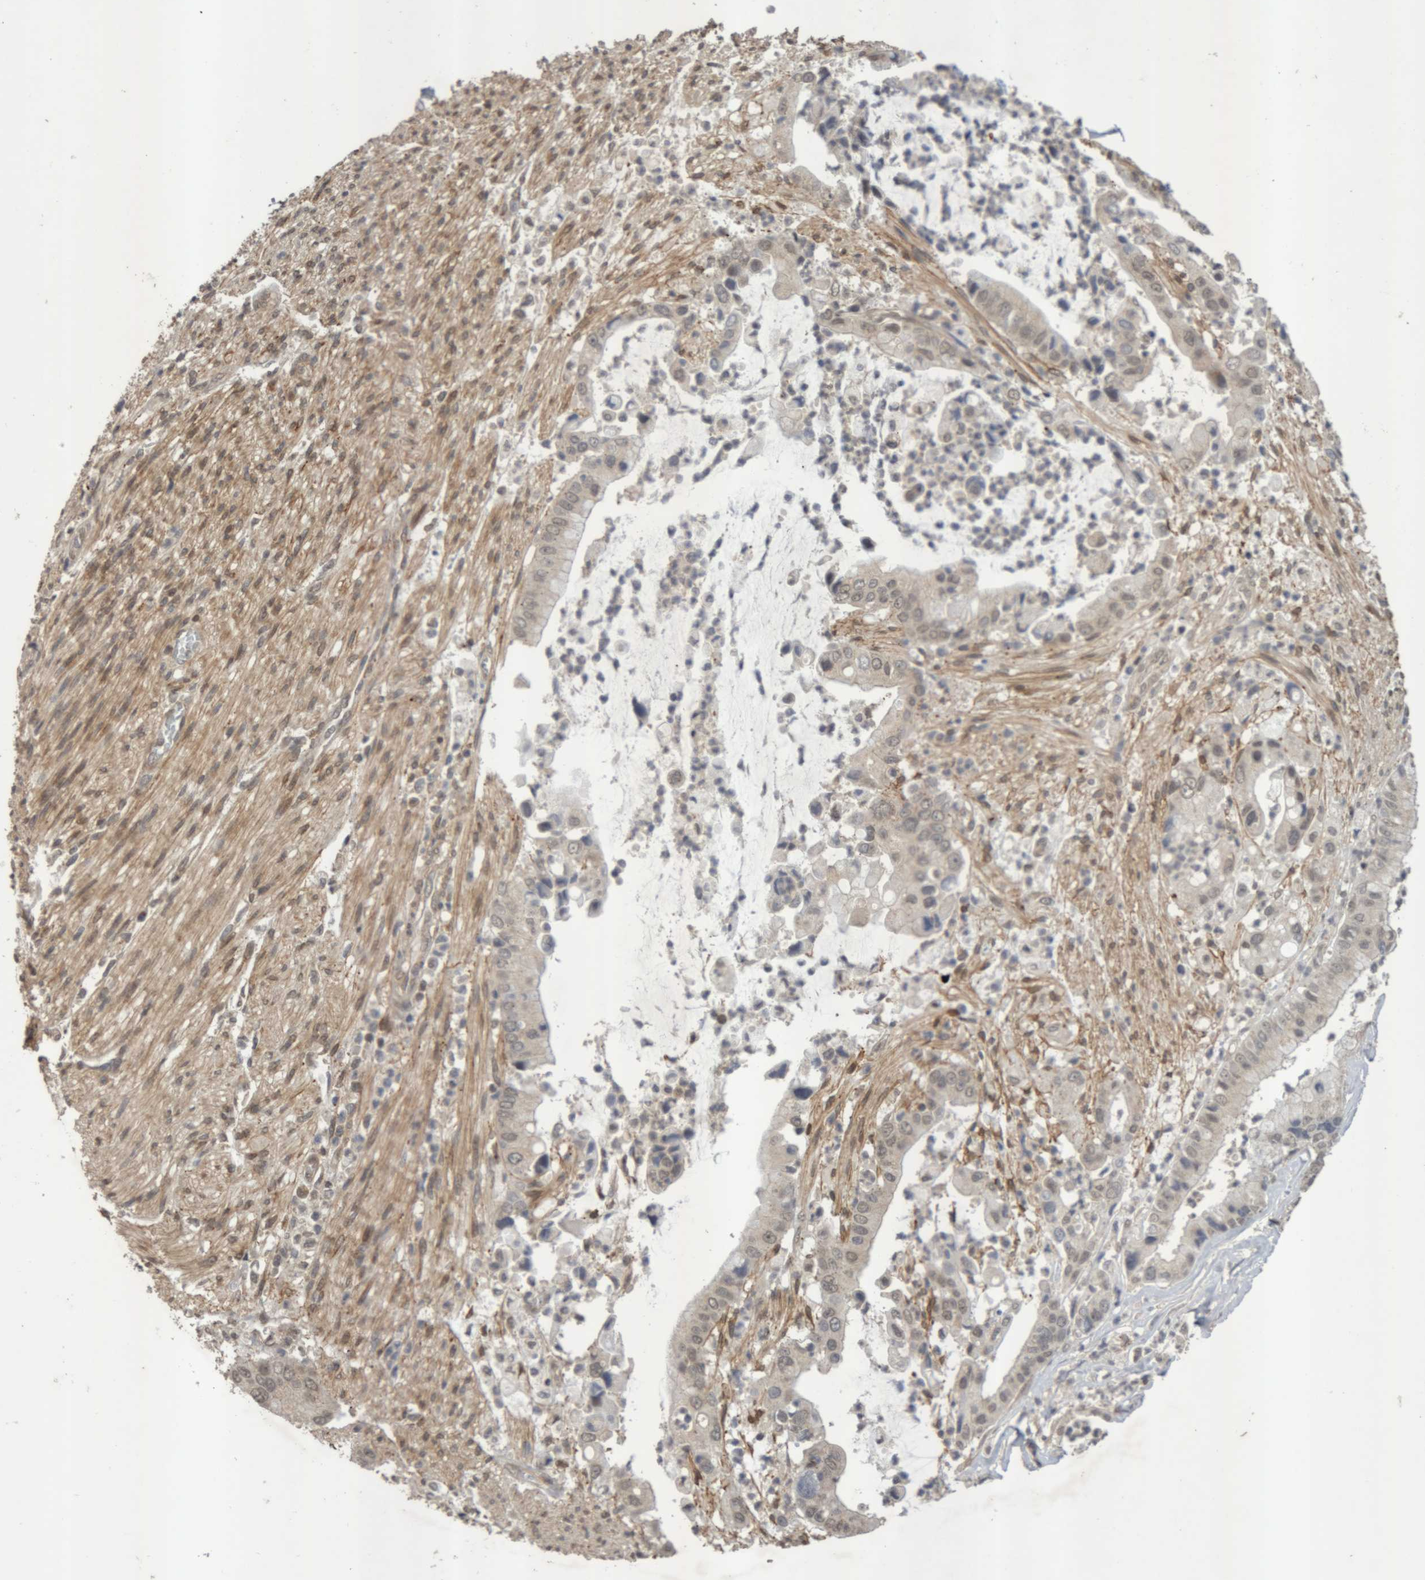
{"staining": {"intensity": "weak", "quantity": "<25%", "location": "nuclear"}, "tissue": "liver cancer", "cell_type": "Tumor cells", "image_type": "cancer", "snomed": [{"axis": "morphology", "description": "Cholangiocarcinoma"}, {"axis": "topography", "description": "Liver"}], "caption": "Immunohistochemistry (IHC) micrograph of human cholangiocarcinoma (liver) stained for a protein (brown), which displays no positivity in tumor cells.", "gene": "NFATC2", "patient": {"sex": "female", "age": 54}}